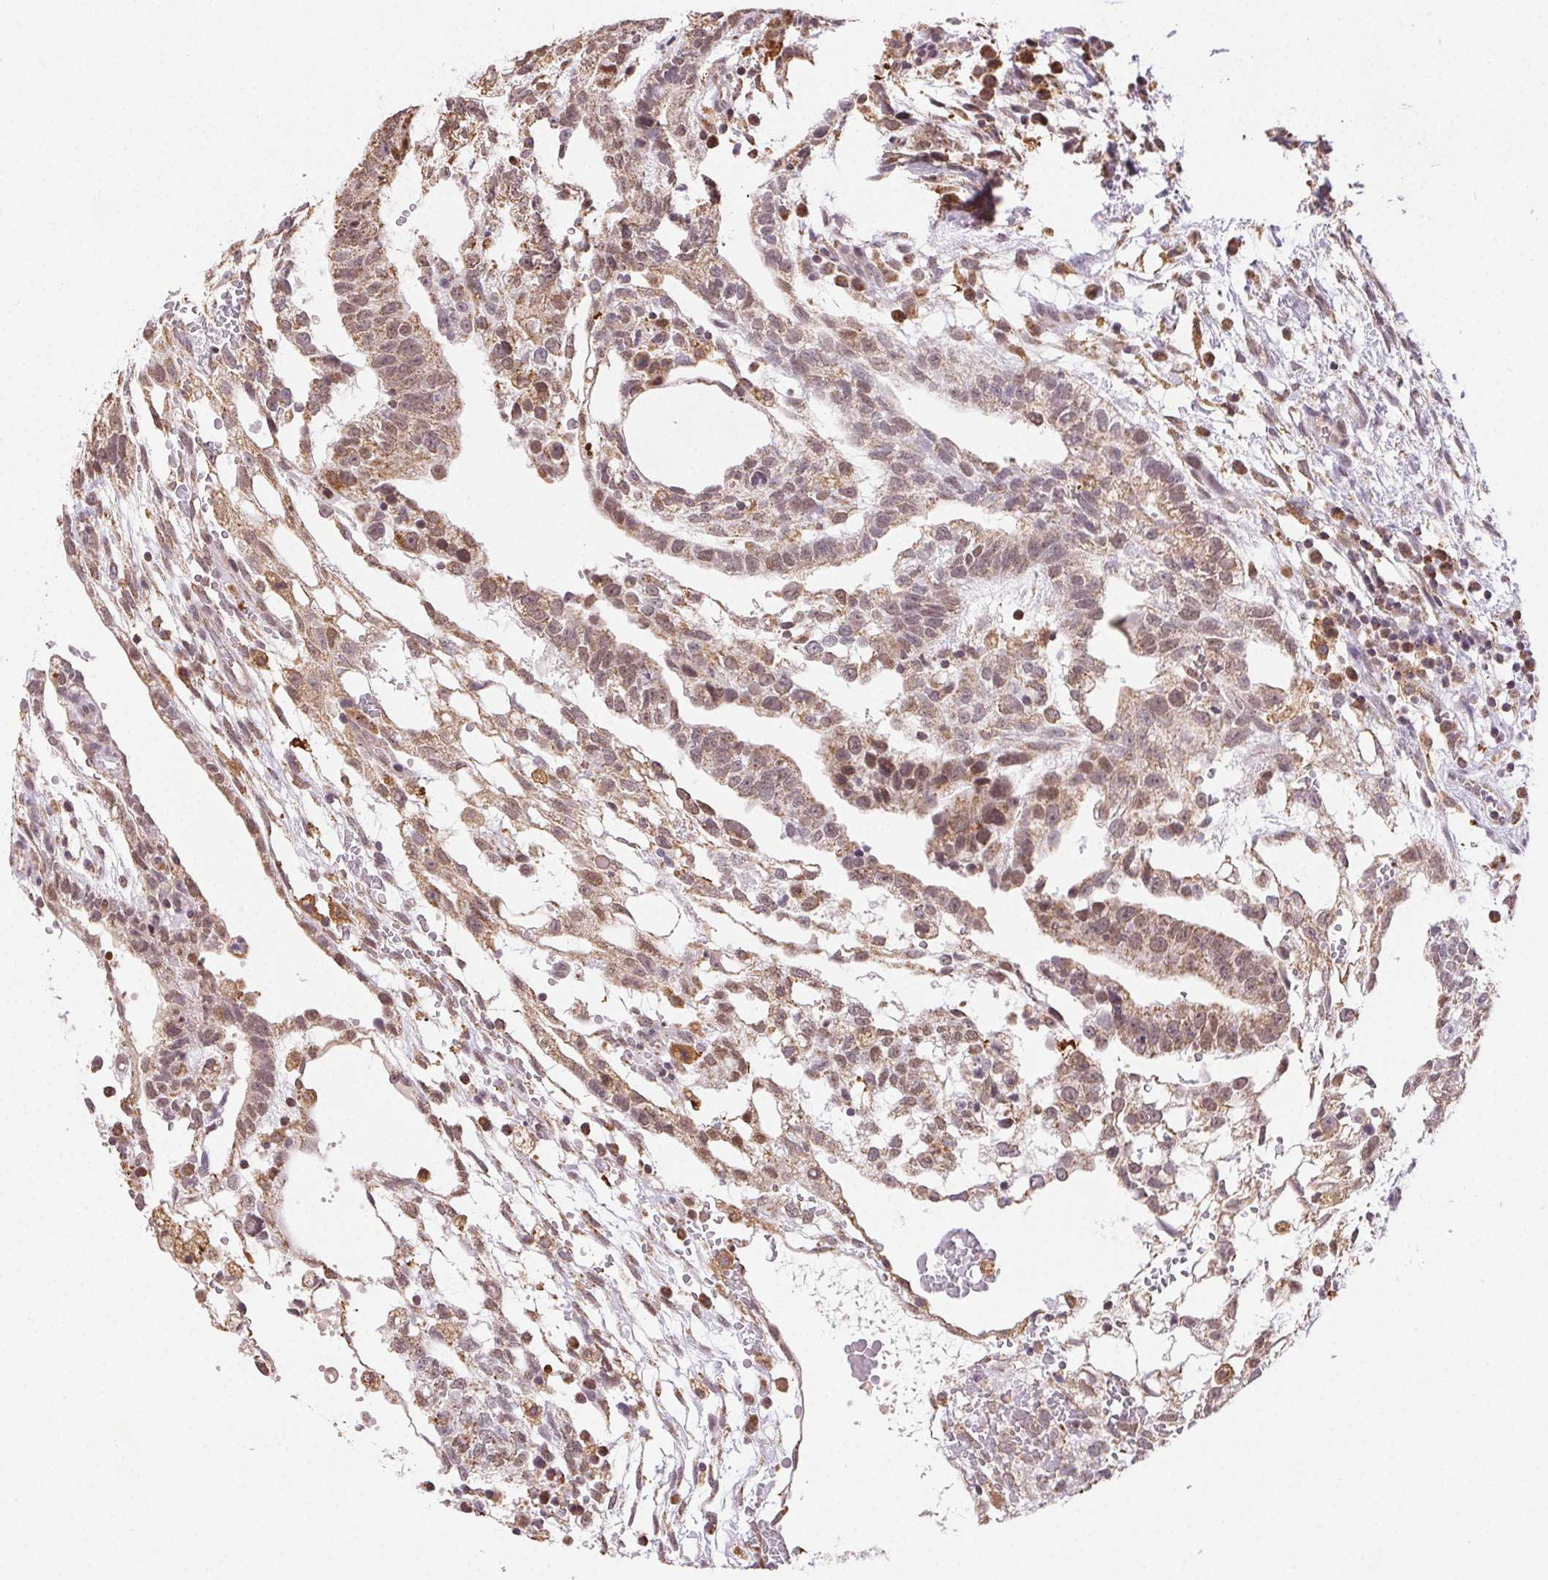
{"staining": {"intensity": "weak", "quantity": ">75%", "location": "cytoplasmic/membranous,nuclear"}, "tissue": "testis cancer", "cell_type": "Tumor cells", "image_type": "cancer", "snomed": [{"axis": "morphology", "description": "Normal tissue, NOS"}, {"axis": "morphology", "description": "Carcinoma, Embryonal, NOS"}, {"axis": "topography", "description": "Testis"}], "caption": "Approximately >75% of tumor cells in testis cancer exhibit weak cytoplasmic/membranous and nuclear protein staining as visualized by brown immunohistochemical staining.", "gene": "PIWIL4", "patient": {"sex": "male", "age": 32}}